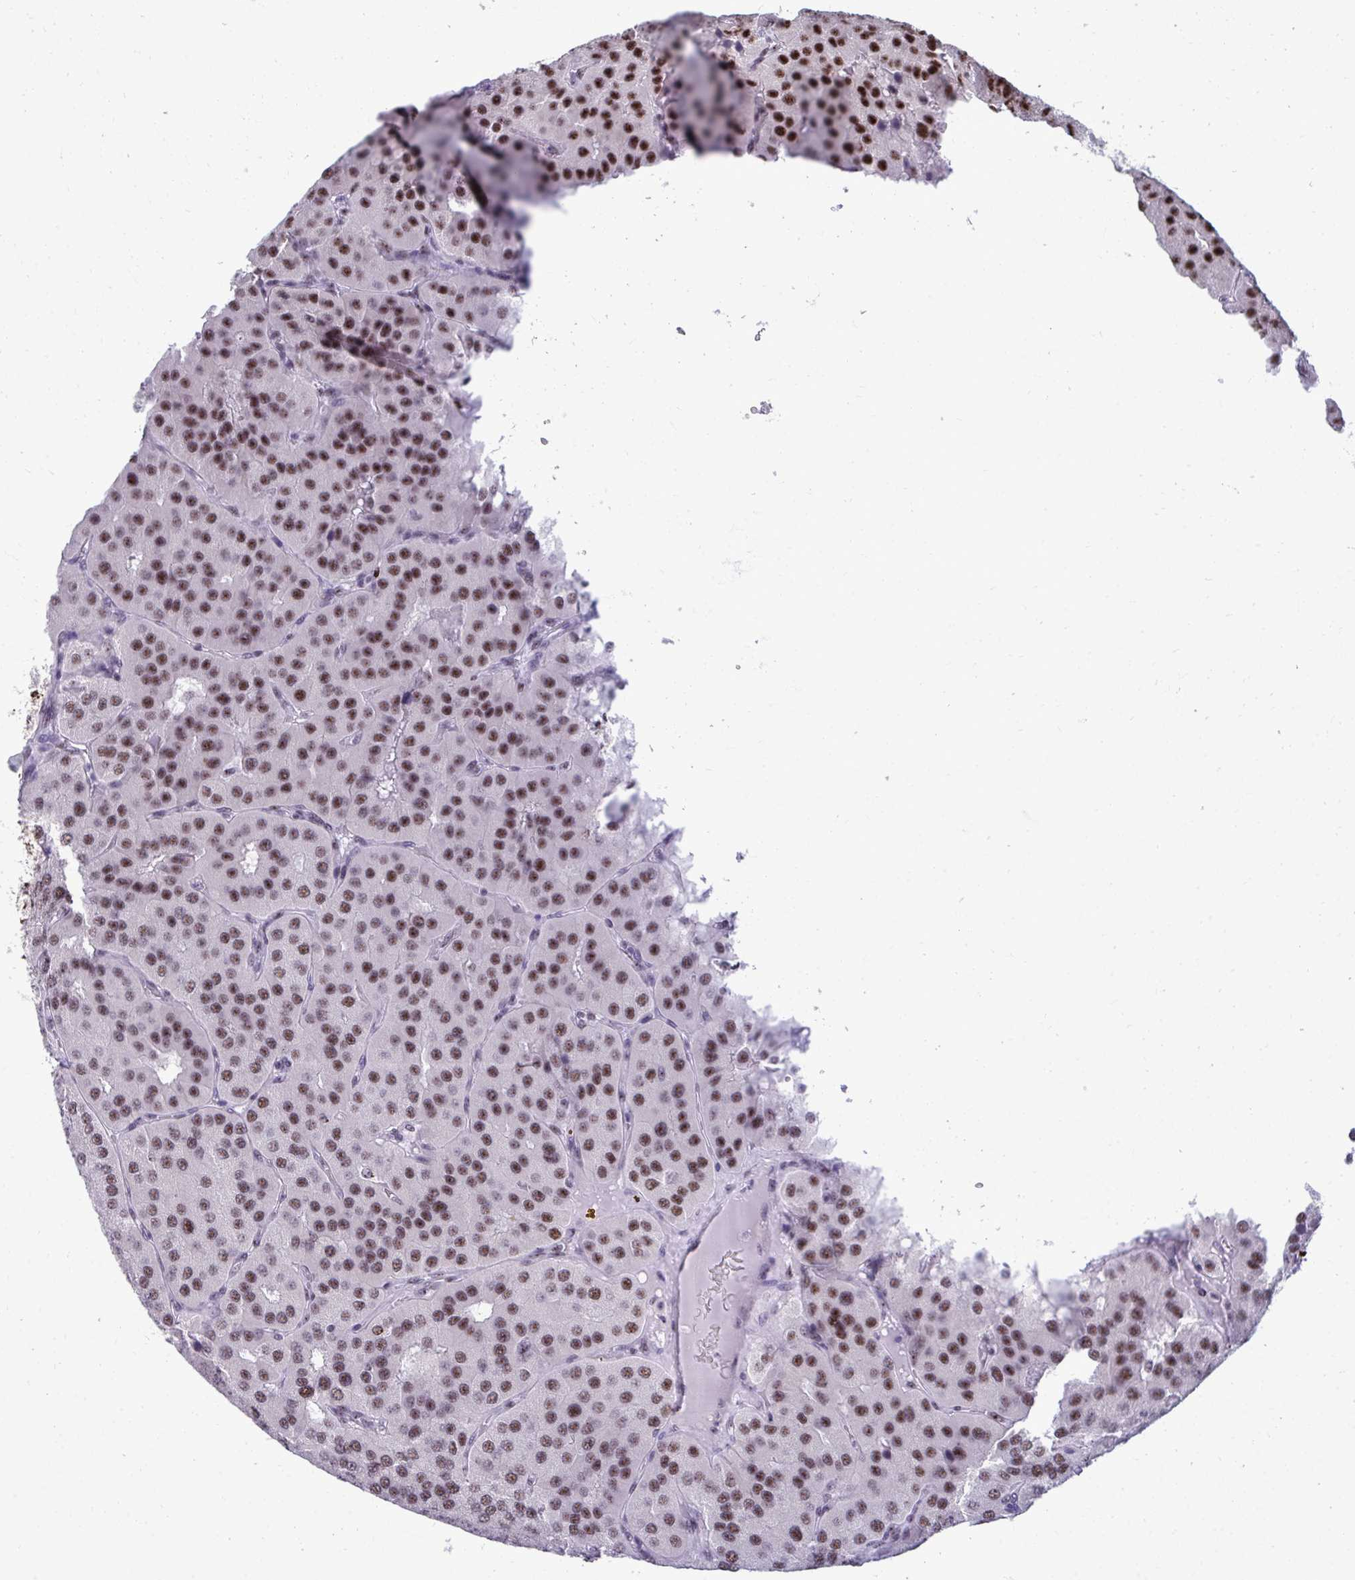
{"staining": {"intensity": "moderate", "quantity": ">75%", "location": "nuclear"}, "tissue": "parathyroid gland", "cell_type": "Glandular cells", "image_type": "normal", "snomed": [{"axis": "morphology", "description": "Normal tissue, NOS"}, {"axis": "morphology", "description": "Adenoma, NOS"}, {"axis": "topography", "description": "Parathyroid gland"}], "caption": "The immunohistochemical stain labels moderate nuclear staining in glandular cells of unremarkable parathyroid gland. (brown staining indicates protein expression, while blue staining denotes nuclei).", "gene": "PELP1", "patient": {"sex": "female", "age": 86}}